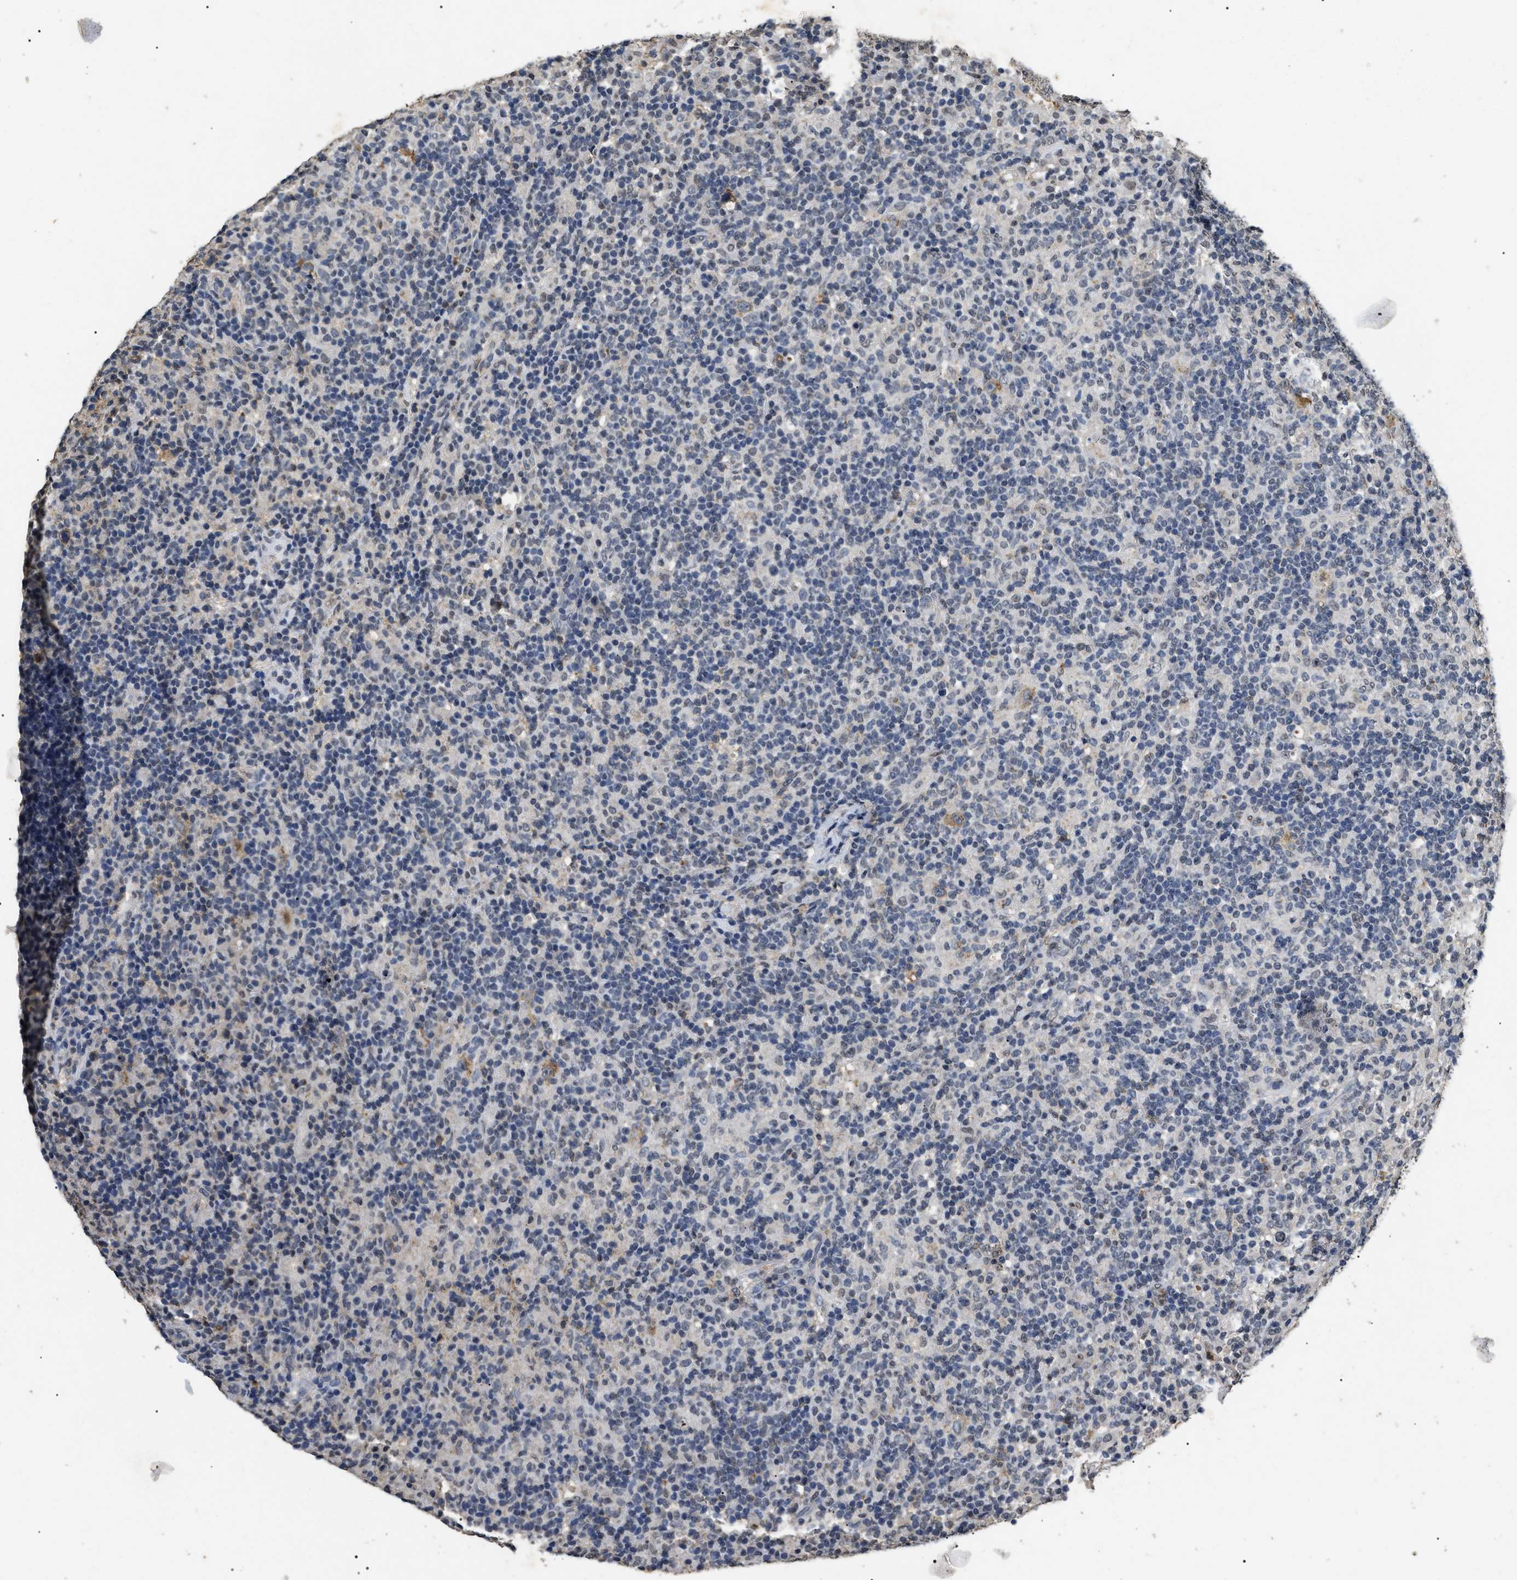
{"staining": {"intensity": "weak", "quantity": ">75%", "location": "cytoplasmic/membranous"}, "tissue": "lymphoma", "cell_type": "Tumor cells", "image_type": "cancer", "snomed": [{"axis": "morphology", "description": "Hodgkin's disease, NOS"}, {"axis": "topography", "description": "Lymph node"}], "caption": "IHC (DAB) staining of human lymphoma displays weak cytoplasmic/membranous protein expression in approximately >75% of tumor cells. (IHC, brightfield microscopy, high magnification).", "gene": "ANP32E", "patient": {"sex": "male", "age": 70}}